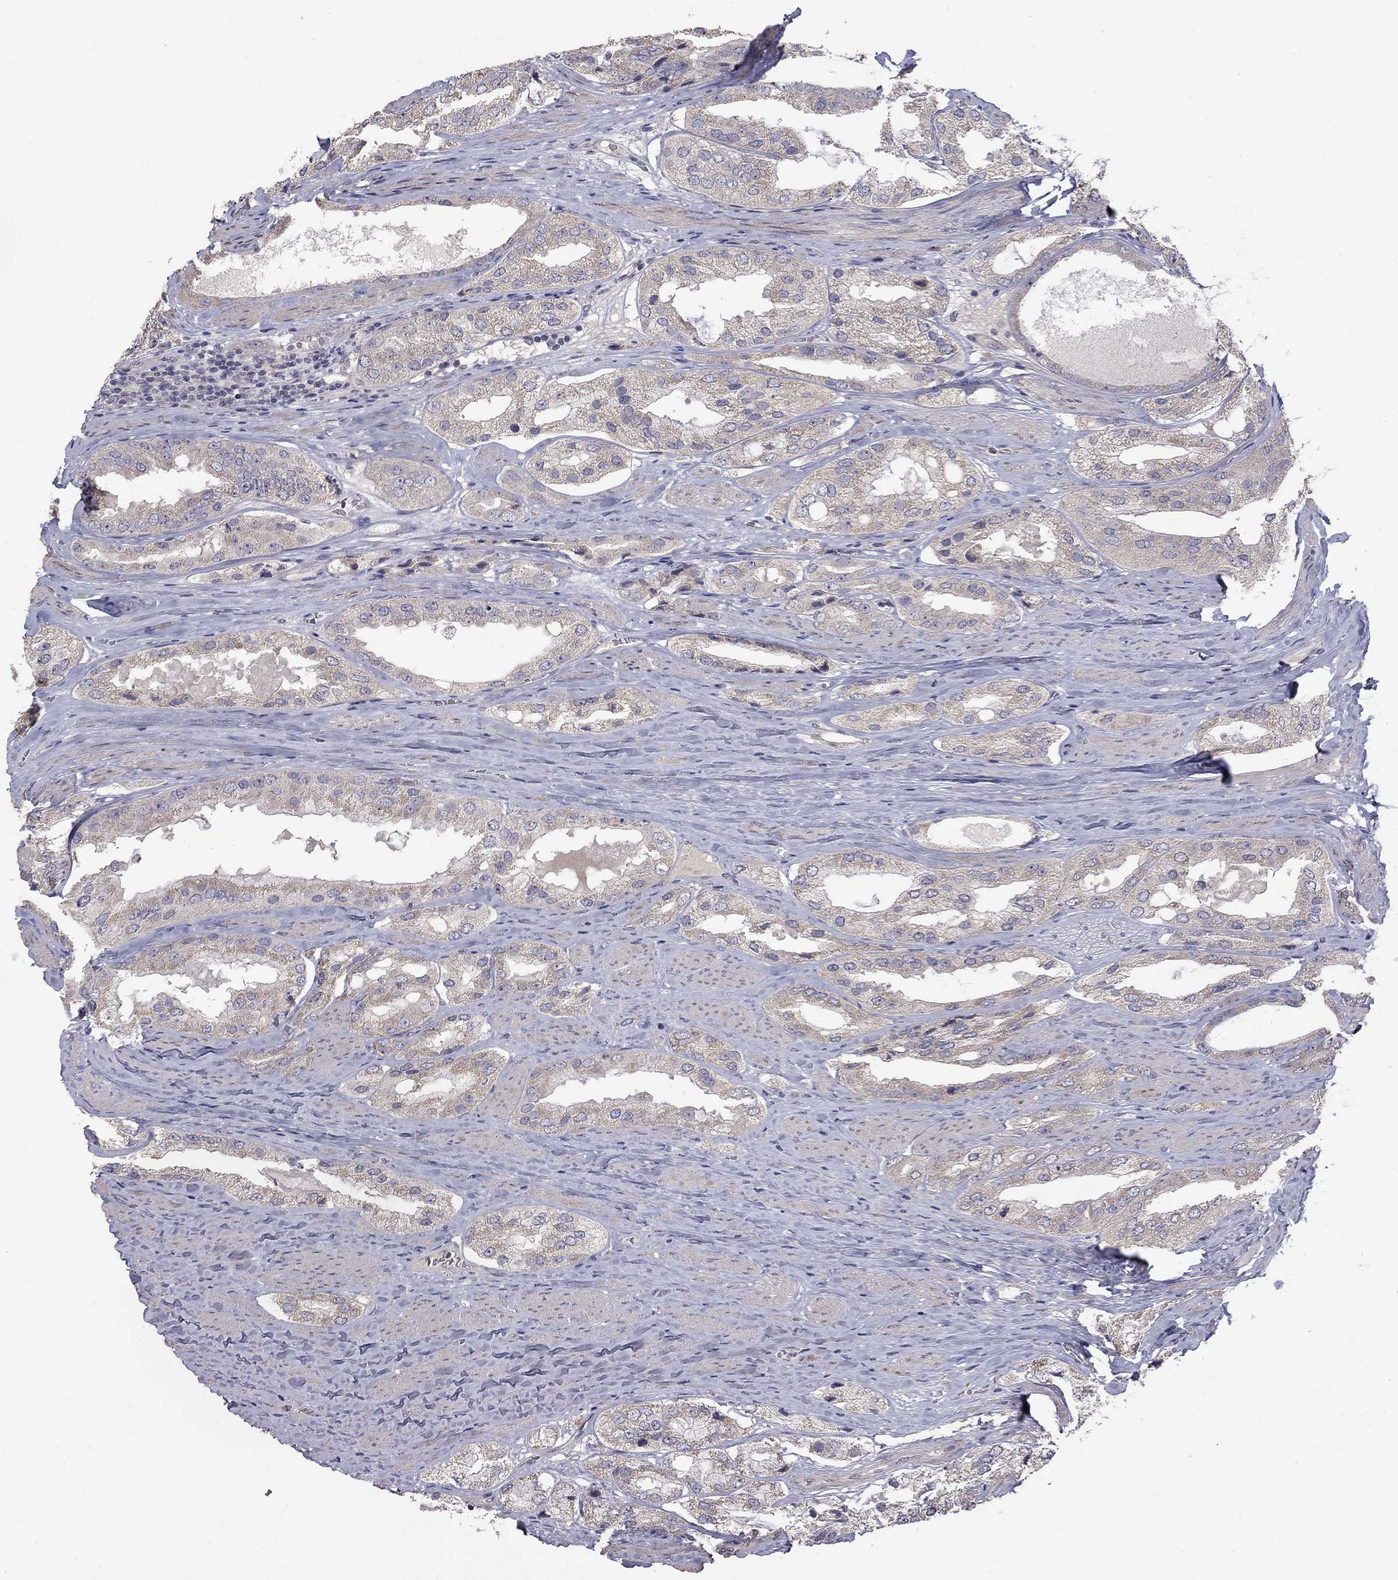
{"staining": {"intensity": "negative", "quantity": "none", "location": "none"}, "tissue": "prostate cancer", "cell_type": "Tumor cells", "image_type": "cancer", "snomed": [{"axis": "morphology", "description": "Adenocarcinoma, Low grade"}, {"axis": "topography", "description": "Prostate"}], "caption": "This is an IHC histopathology image of prostate adenocarcinoma (low-grade). There is no expression in tumor cells.", "gene": "SLC39A14", "patient": {"sex": "male", "age": 69}}